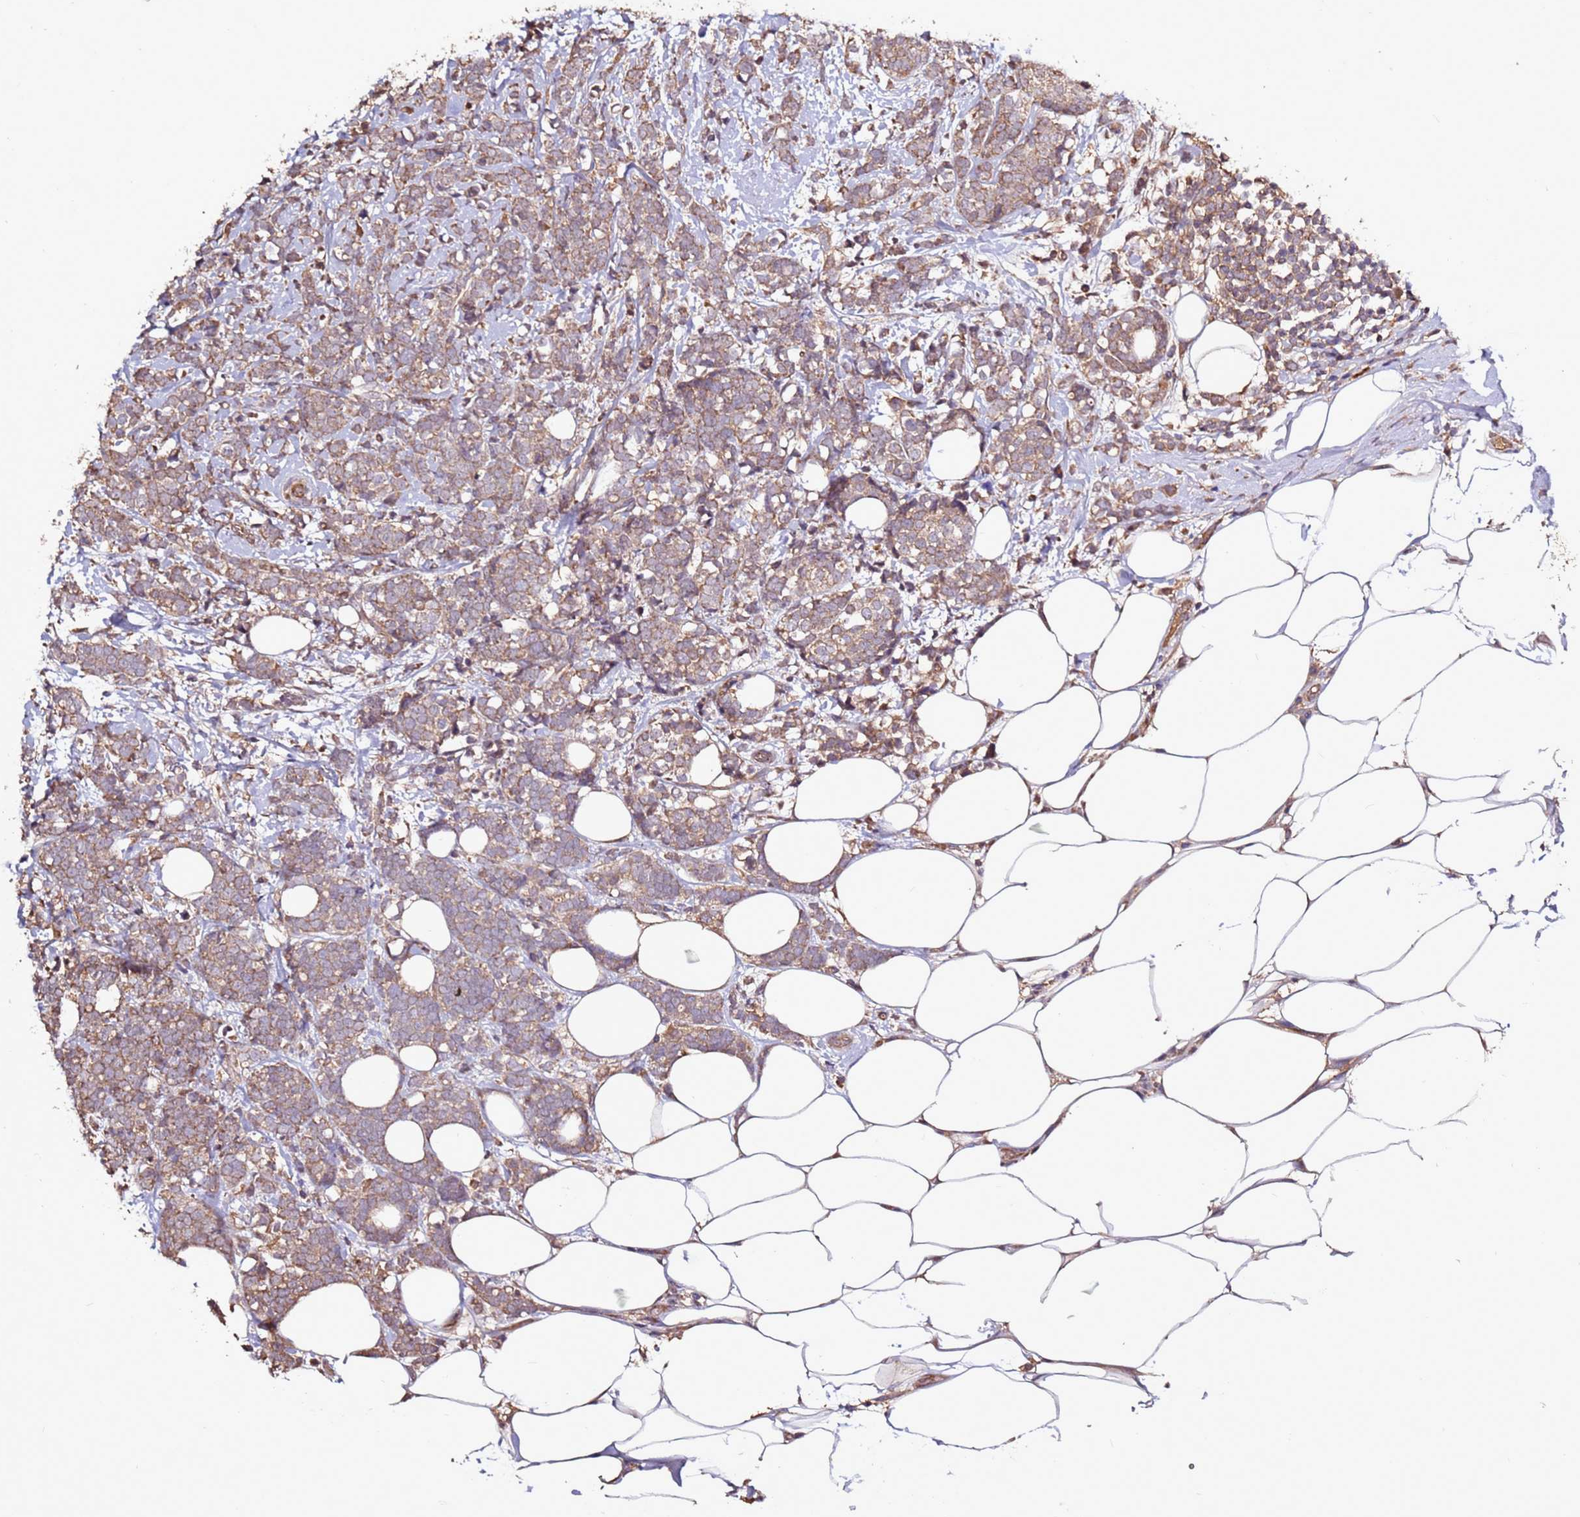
{"staining": {"intensity": "weak", "quantity": ">75%", "location": "cytoplasmic/membranous"}, "tissue": "breast cancer", "cell_type": "Tumor cells", "image_type": "cancer", "snomed": [{"axis": "morphology", "description": "Lobular carcinoma"}, {"axis": "topography", "description": "Breast"}], "caption": "Approximately >75% of tumor cells in human lobular carcinoma (breast) demonstrate weak cytoplasmic/membranous protein expression as visualized by brown immunohistochemical staining.", "gene": "RPS15A", "patient": {"sex": "female", "age": 58}}